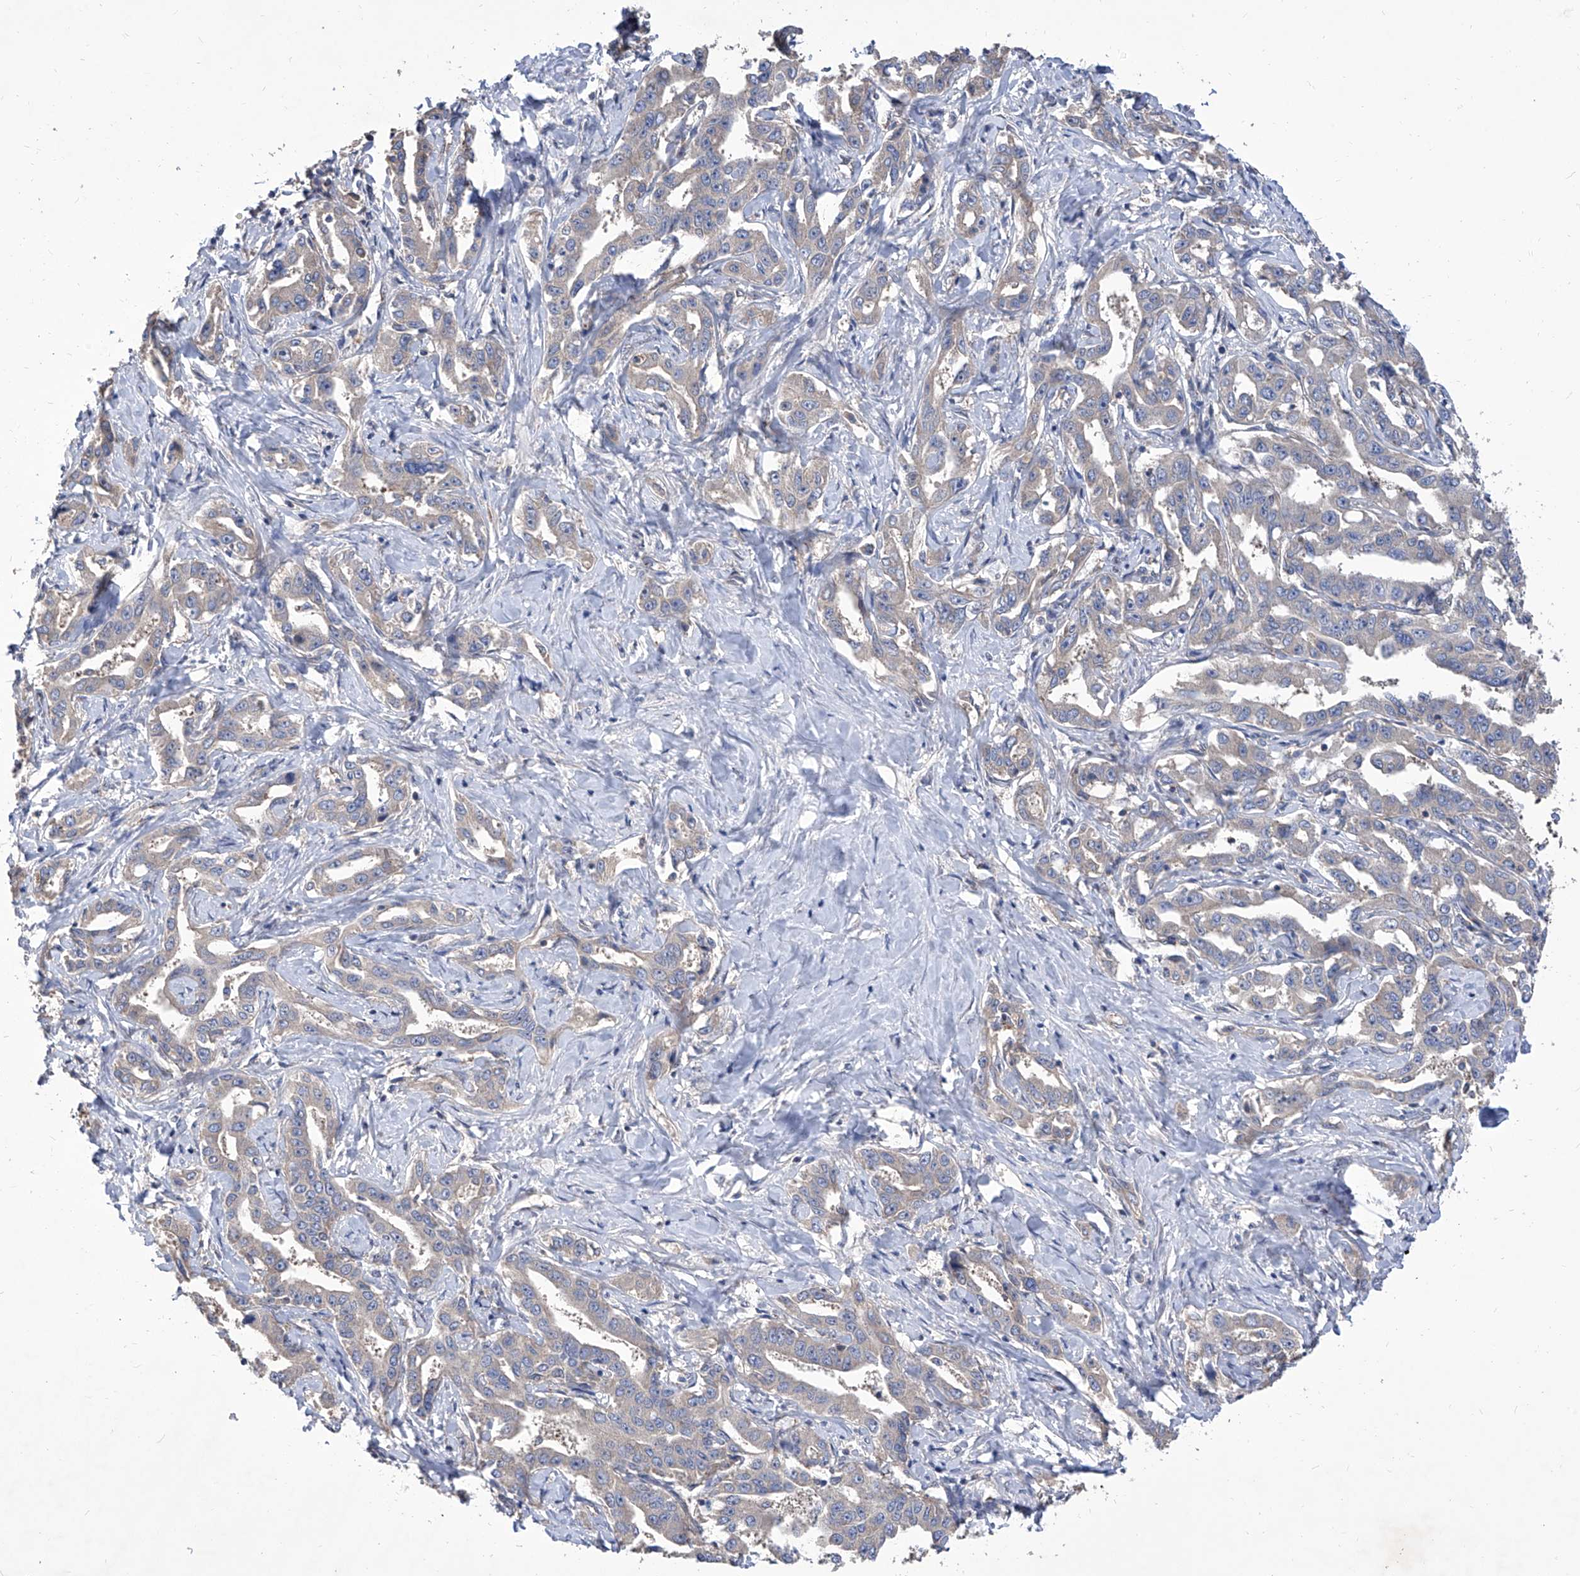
{"staining": {"intensity": "negative", "quantity": "none", "location": "none"}, "tissue": "liver cancer", "cell_type": "Tumor cells", "image_type": "cancer", "snomed": [{"axis": "morphology", "description": "Cholangiocarcinoma"}, {"axis": "topography", "description": "Liver"}], "caption": "The IHC photomicrograph has no significant positivity in tumor cells of liver cancer tissue. (DAB IHC visualized using brightfield microscopy, high magnification).", "gene": "TJAP1", "patient": {"sex": "male", "age": 59}}